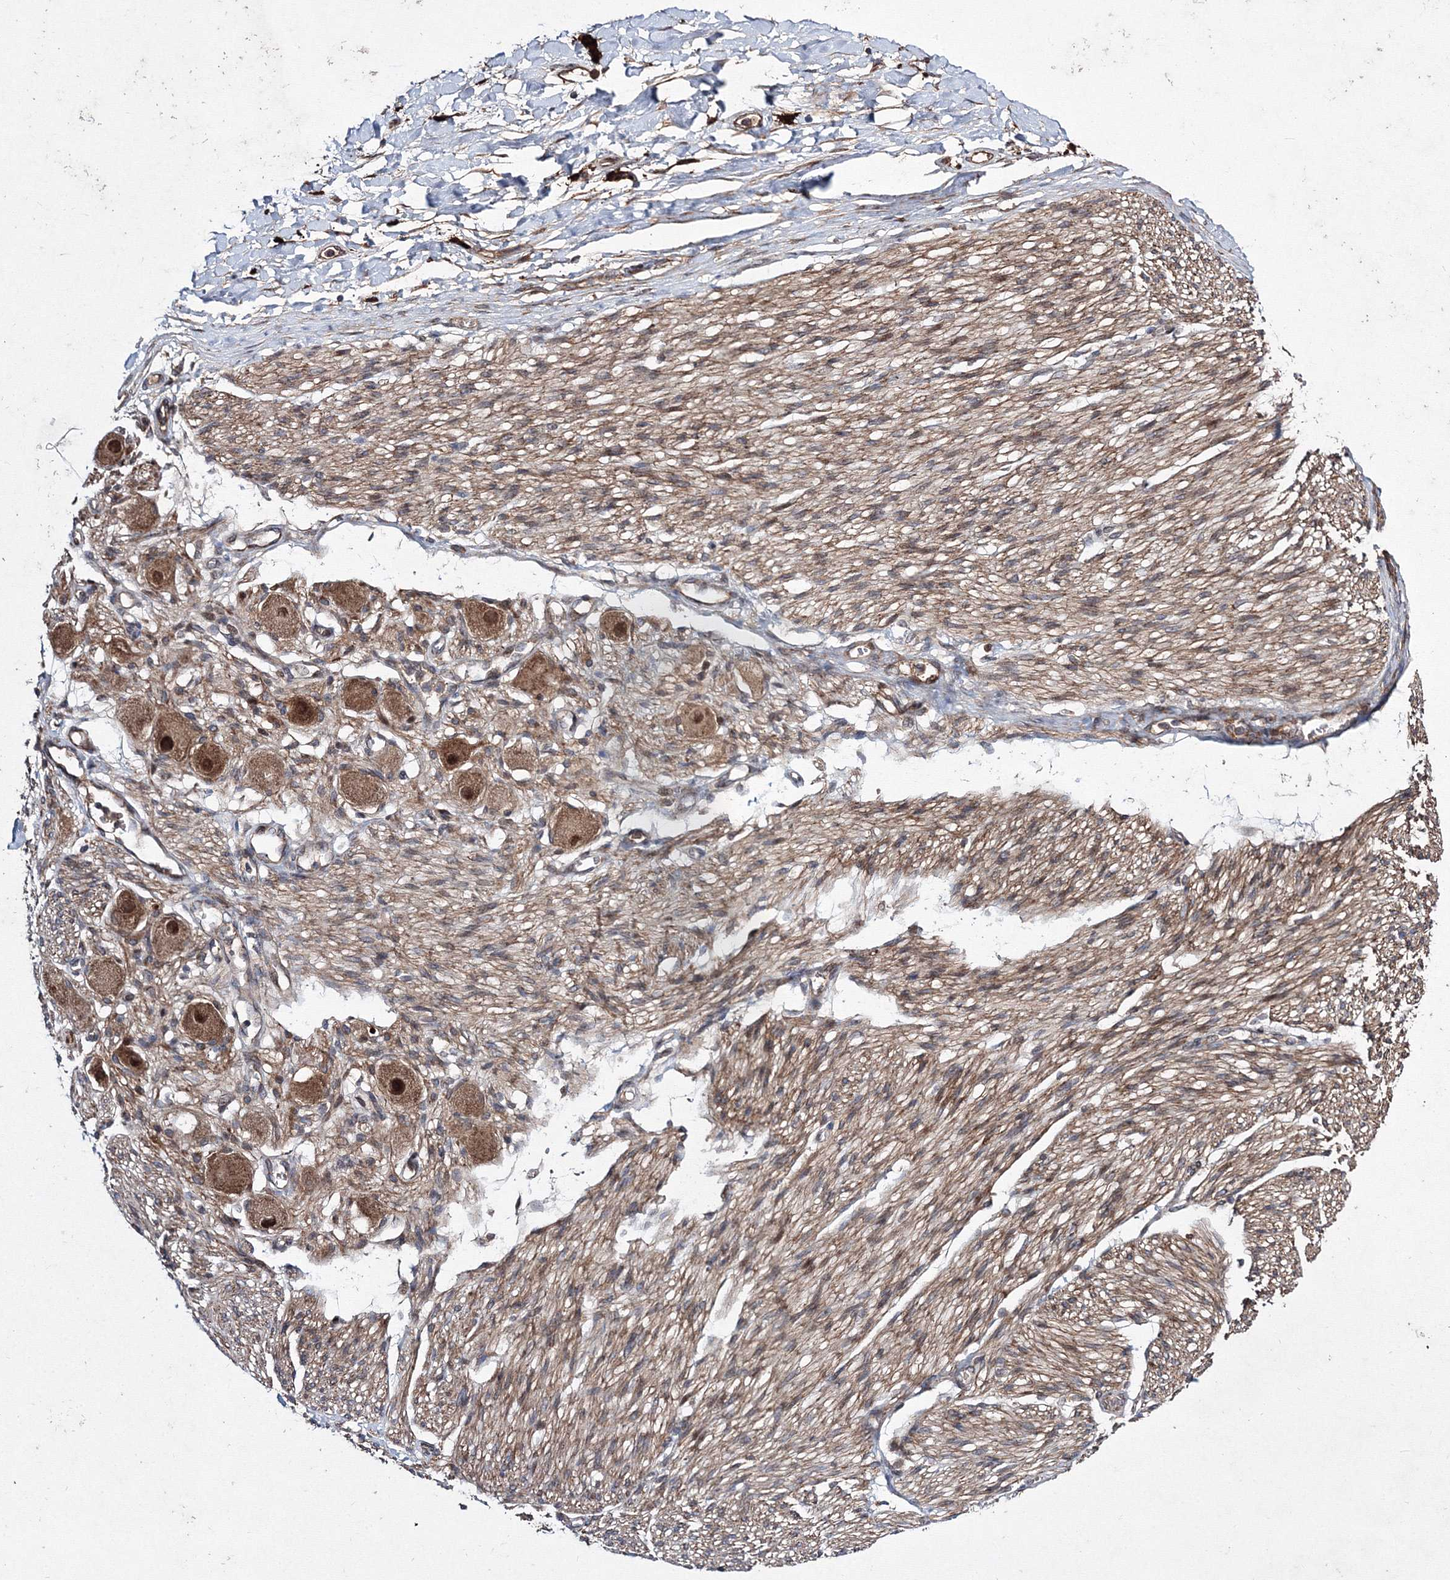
{"staining": {"intensity": "moderate", "quantity": ">75%", "location": "cytoplasmic/membranous"}, "tissue": "adipose tissue", "cell_type": "Adipocytes", "image_type": "normal", "snomed": [{"axis": "morphology", "description": "Normal tissue, NOS"}, {"axis": "topography", "description": "Kidney"}, {"axis": "topography", "description": "Peripheral nerve tissue"}], "caption": "Immunohistochemical staining of unremarkable adipose tissue shows medium levels of moderate cytoplasmic/membranous expression in about >75% of adipocytes. Immunohistochemistry stains the protein of interest in brown and the nuclei are stained blue.", "gene": "RANBP3L", "patient": {"sex": "male", "age": 7}}